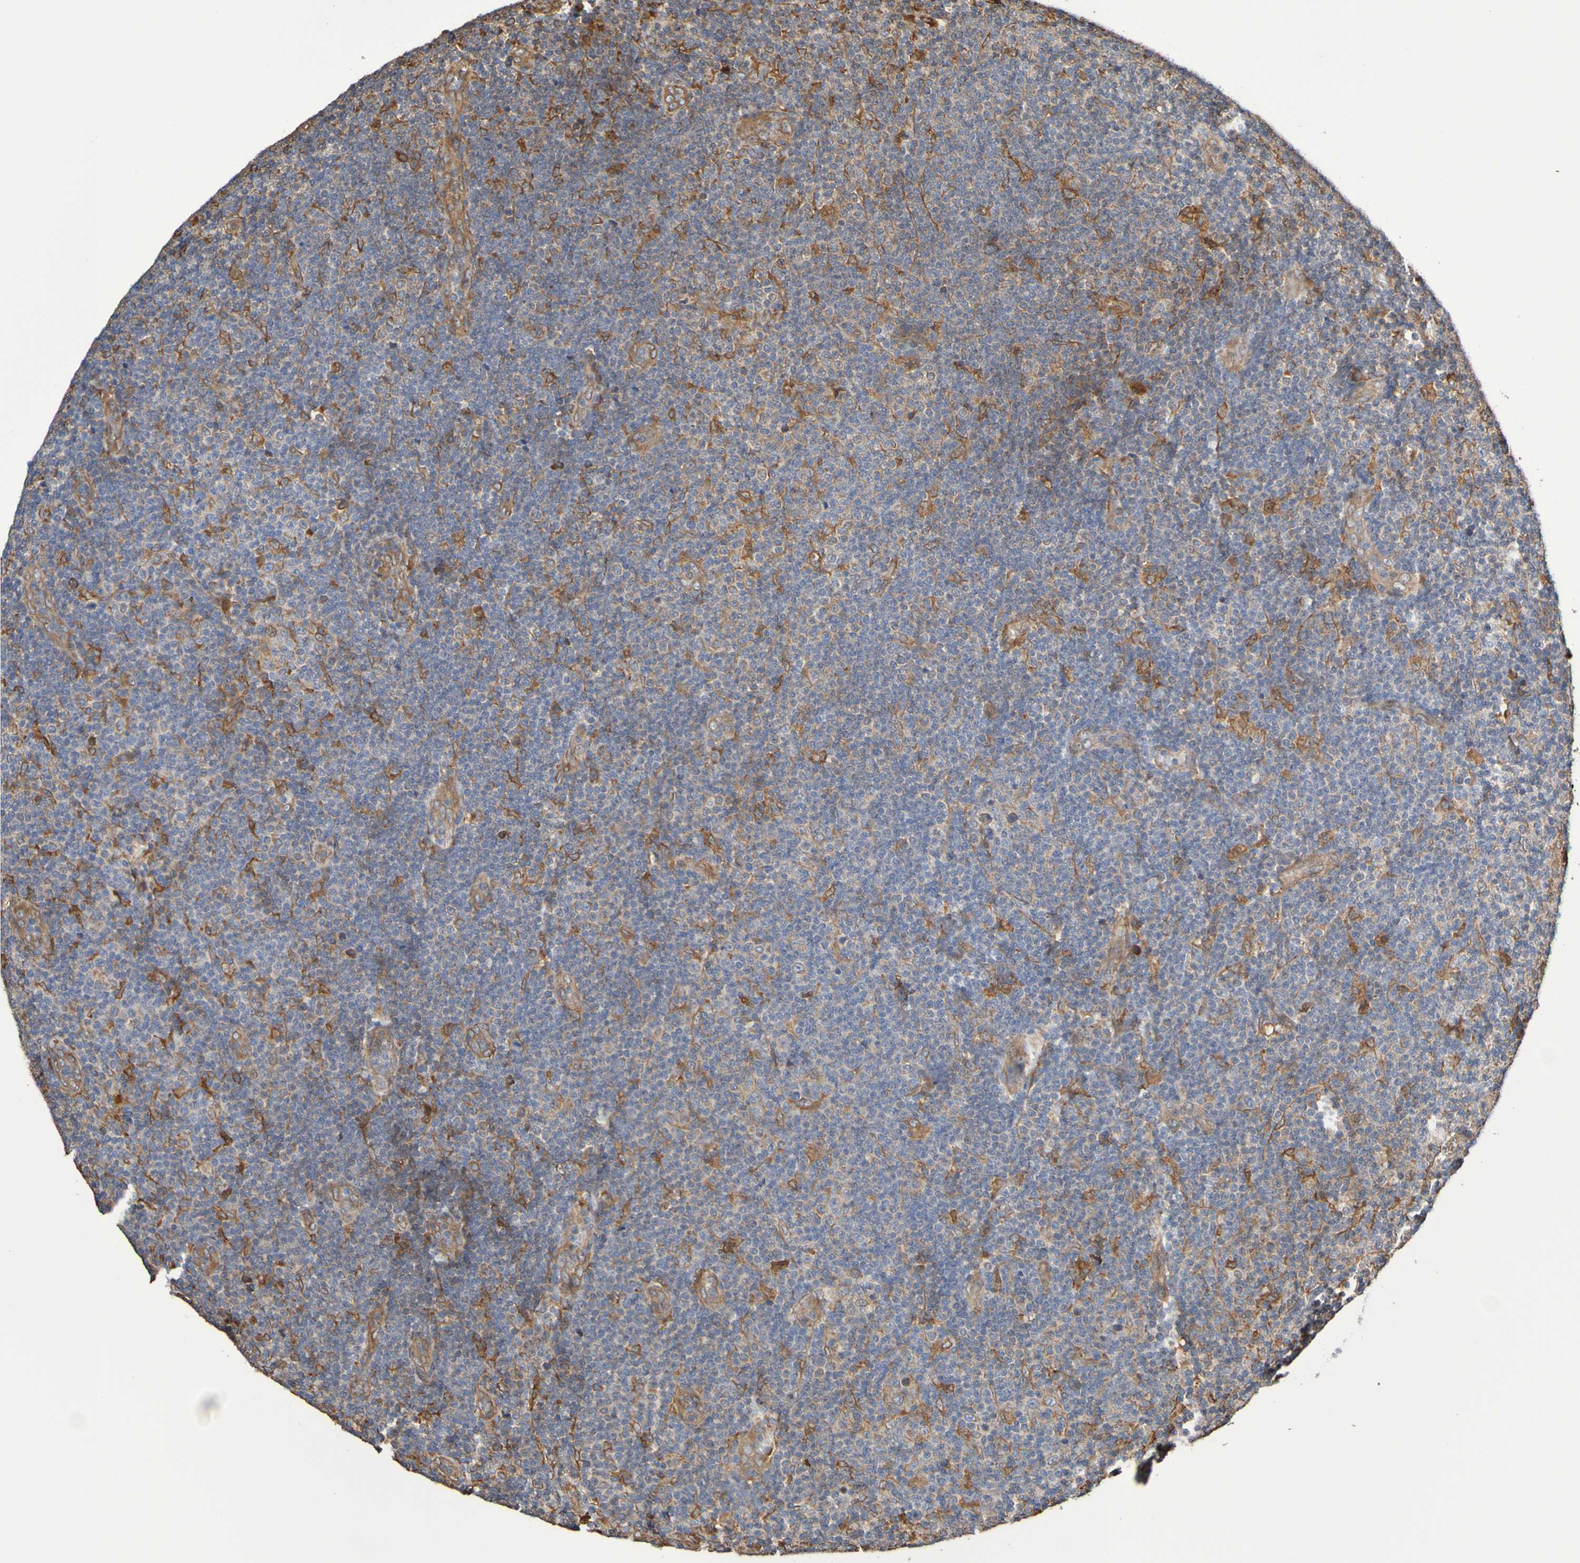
{"staining": {"intensity": "negative", "quantity": "none", "location": "none"}, "tissue": "lymphoma", "cell_type": "Tumor cells", "image_type": "cancer", "snomed": [{"axis": "morphology", "description": "Malignant lymphoma, non-Hodgkin's type, Low grade"}, {"axis": "topography", "description": "Lymph node"}], "caption": "The micrograph demonstrates no significant positivity in tumor cells of lymphoma.", "gene": "RAB11A", "patient": {"sex": "male", "age": 83}}